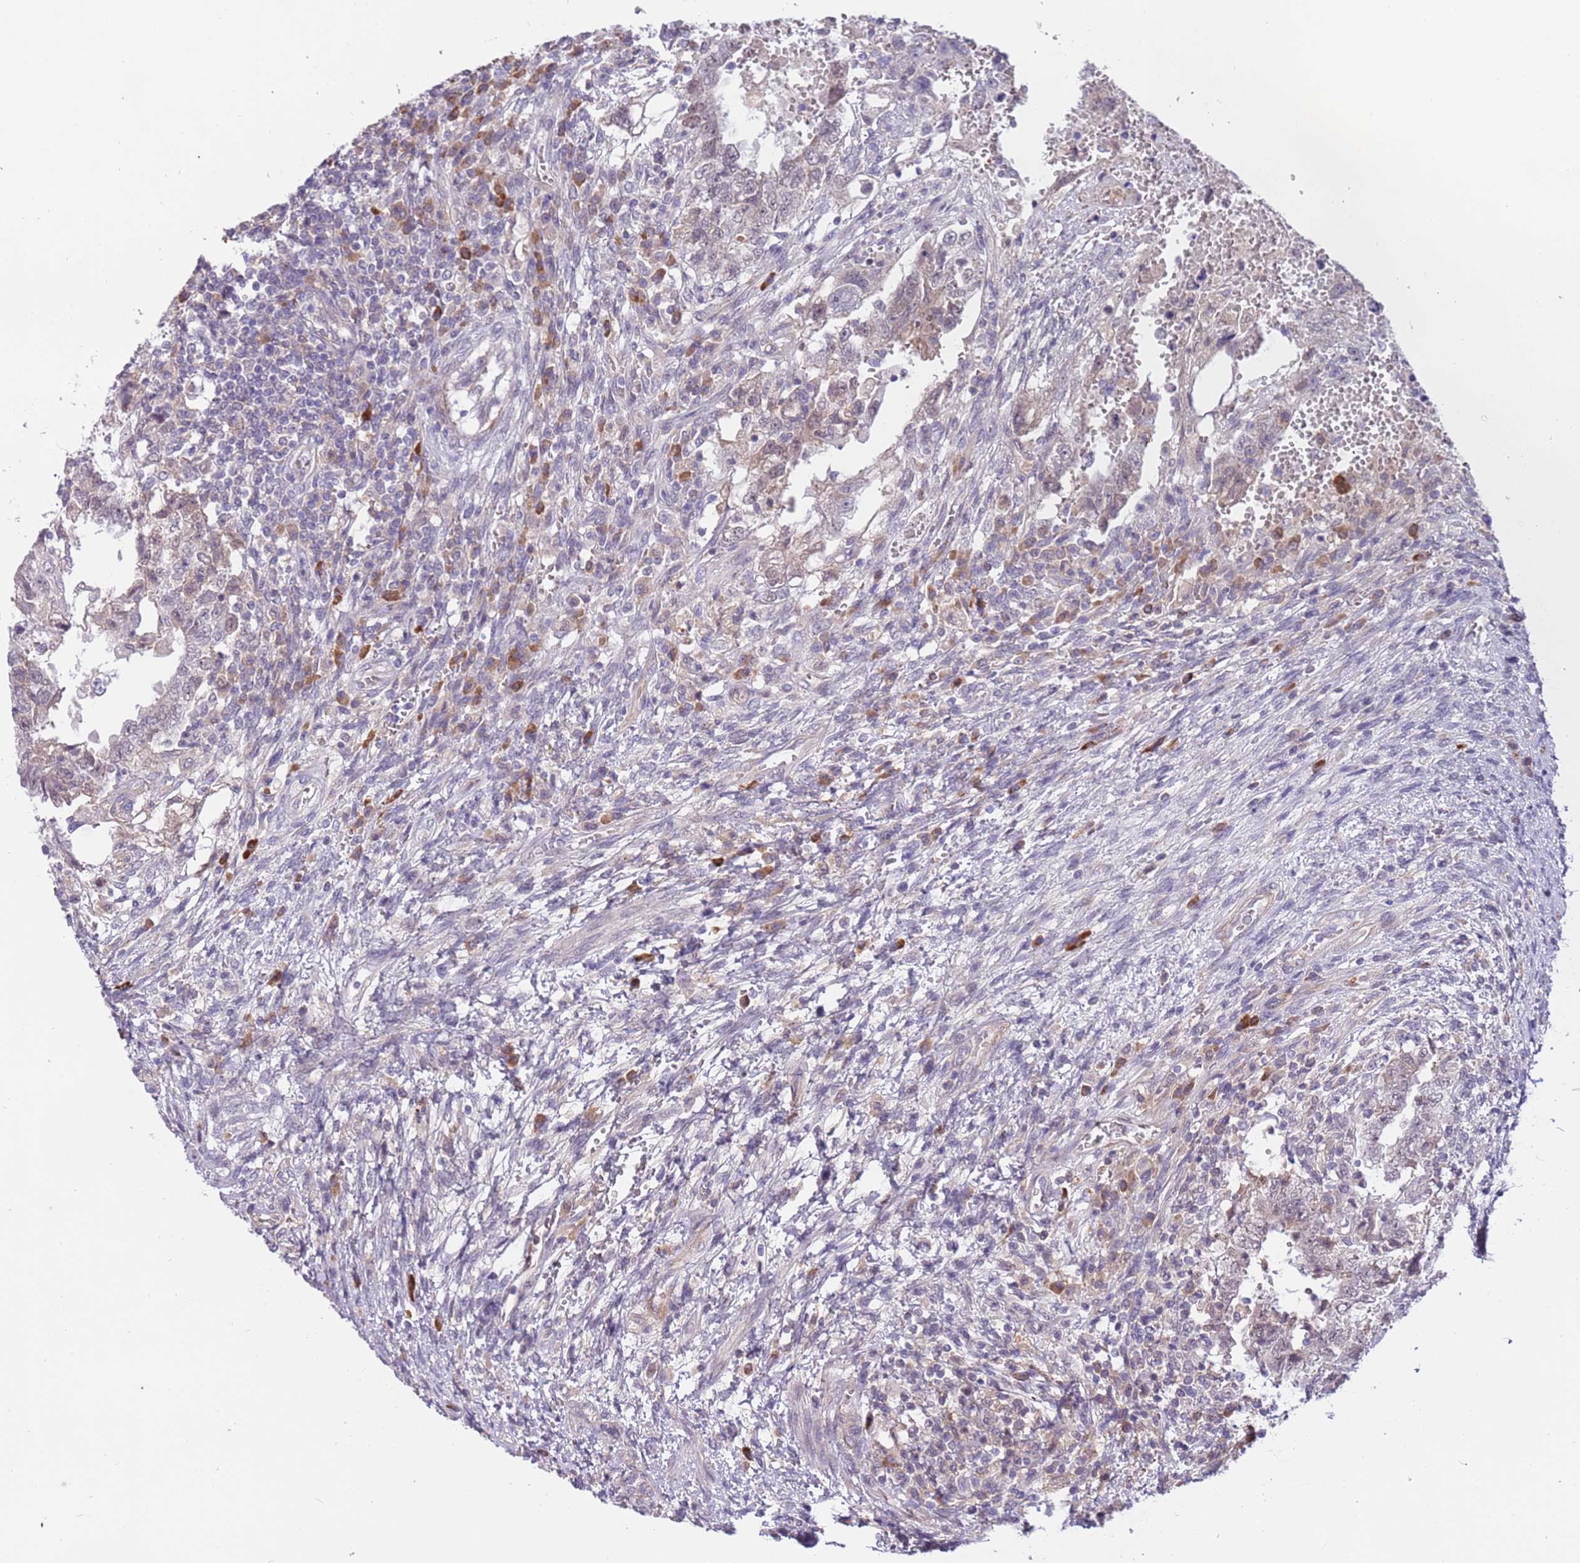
{"staining": {"intensity": "weak", "quantity": "25%-75%", "location": "nuclear"}, "tissue": "testis cancer", "cell_type": "Tumor cells", "image_type": "cancer", "snomed": [{"axis": "morphology", "description": "Carcinoma, Embryonal, NOS"}, {"axis": "topography", "description": "Testis"}], "caption": "High-magnification brightfield microscopy of testis embryonal carcinoma stained with DAB (brown) and counterstained with hematoxylin (blue). tumor cells exhibit weak nuclear staining is identified in about25%-75% of cells.", "gene": "MAGEF1", "patient": {"sex": "male", "age": 26}}